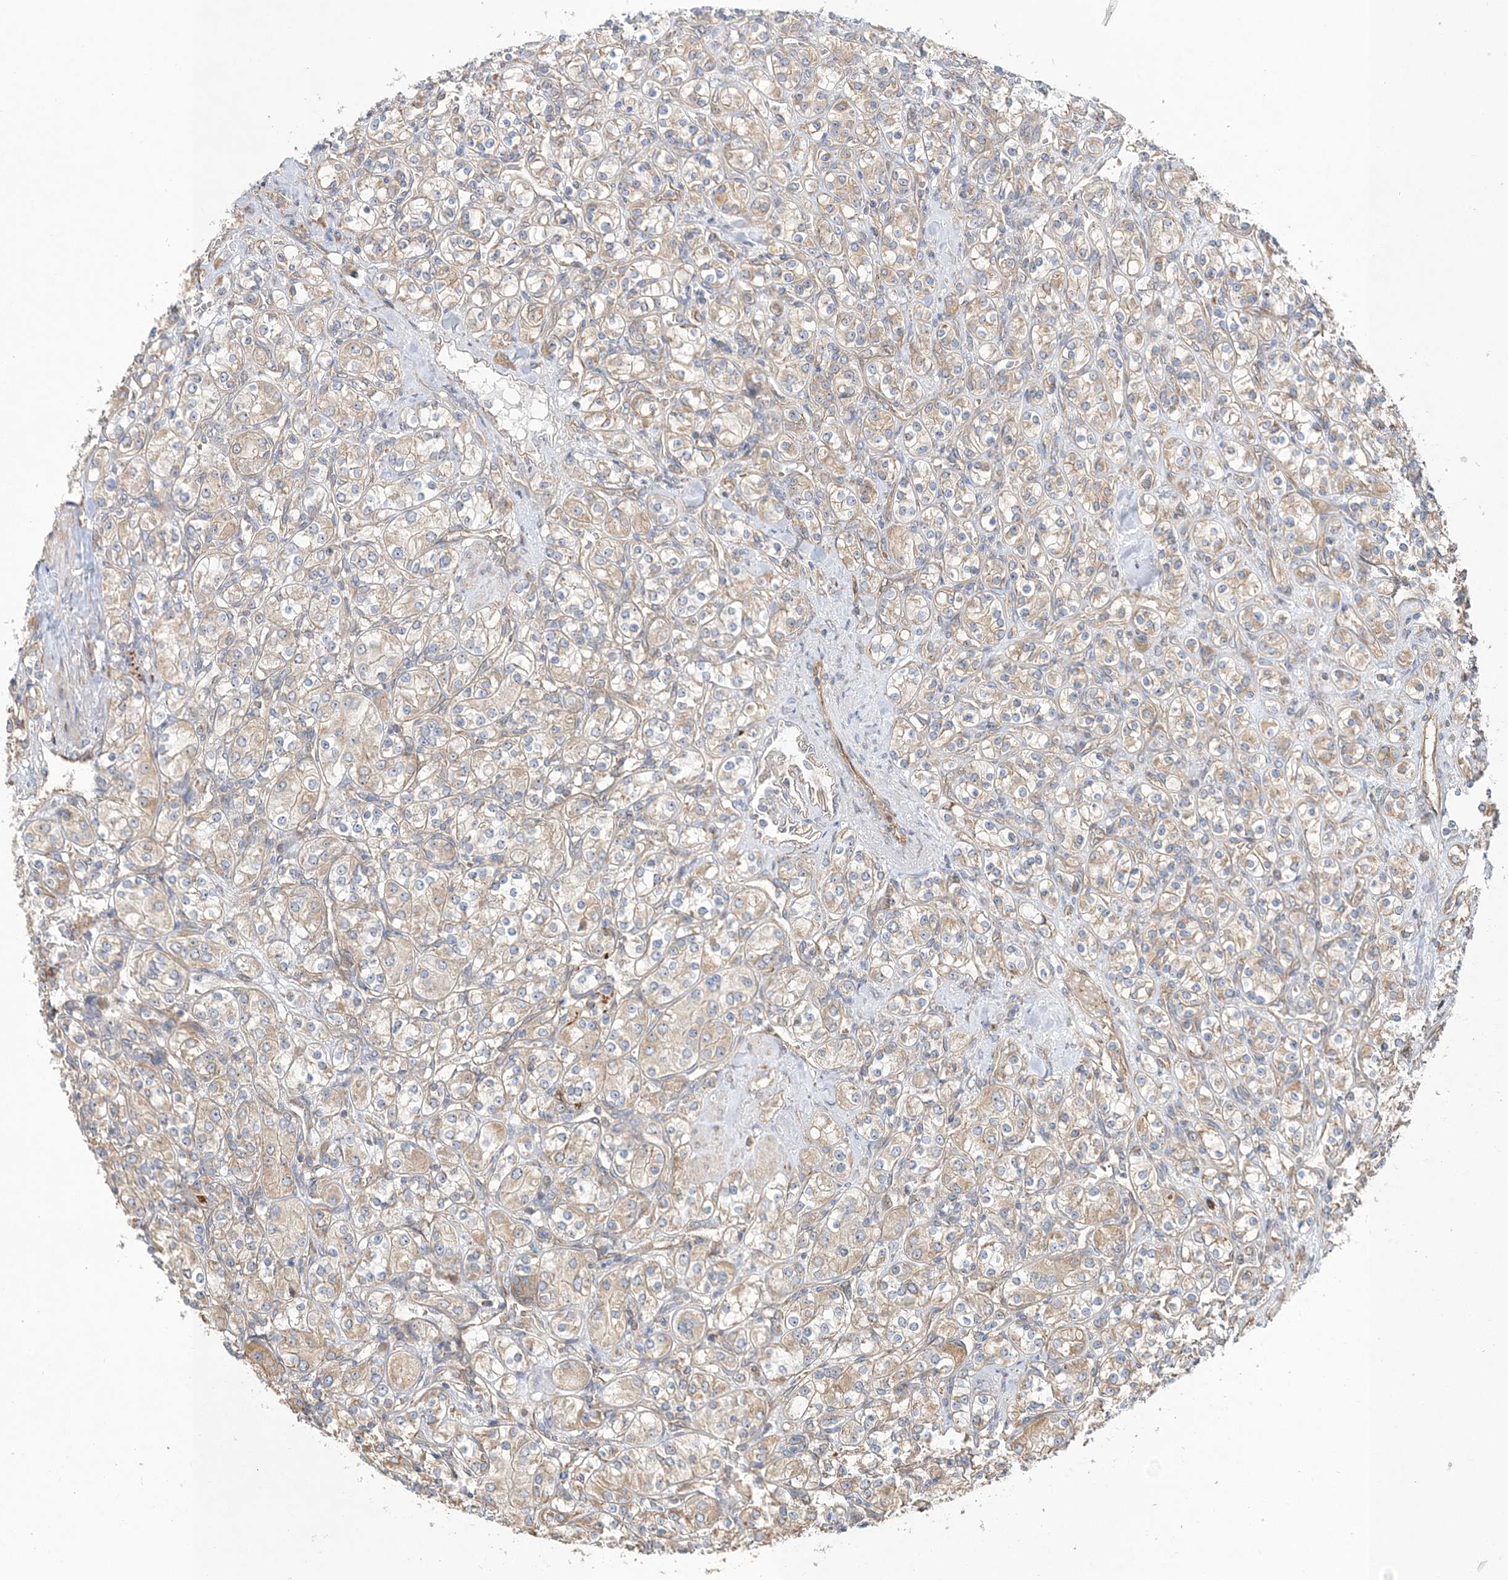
{"staining": {"intensity": "weak", "quantity": "25%-75%", "location": "cytoplasmic/membranous"}, "tissue": "renal cancer", "cell_type": "Tumor cells", "image_type": "cancer", "snomed": [{"axis": "morphology", "description": "Adenocarcinoma, NOS"}, {"axis": "topography", "description": "Kidney"}], "caption": "A brown stain shows weak cytoplasmic/membranous expression of a protein in renal cancer tumor cells.", "gene": "ZFYVE16", "patient": {"sex": "male", "age": 77}}